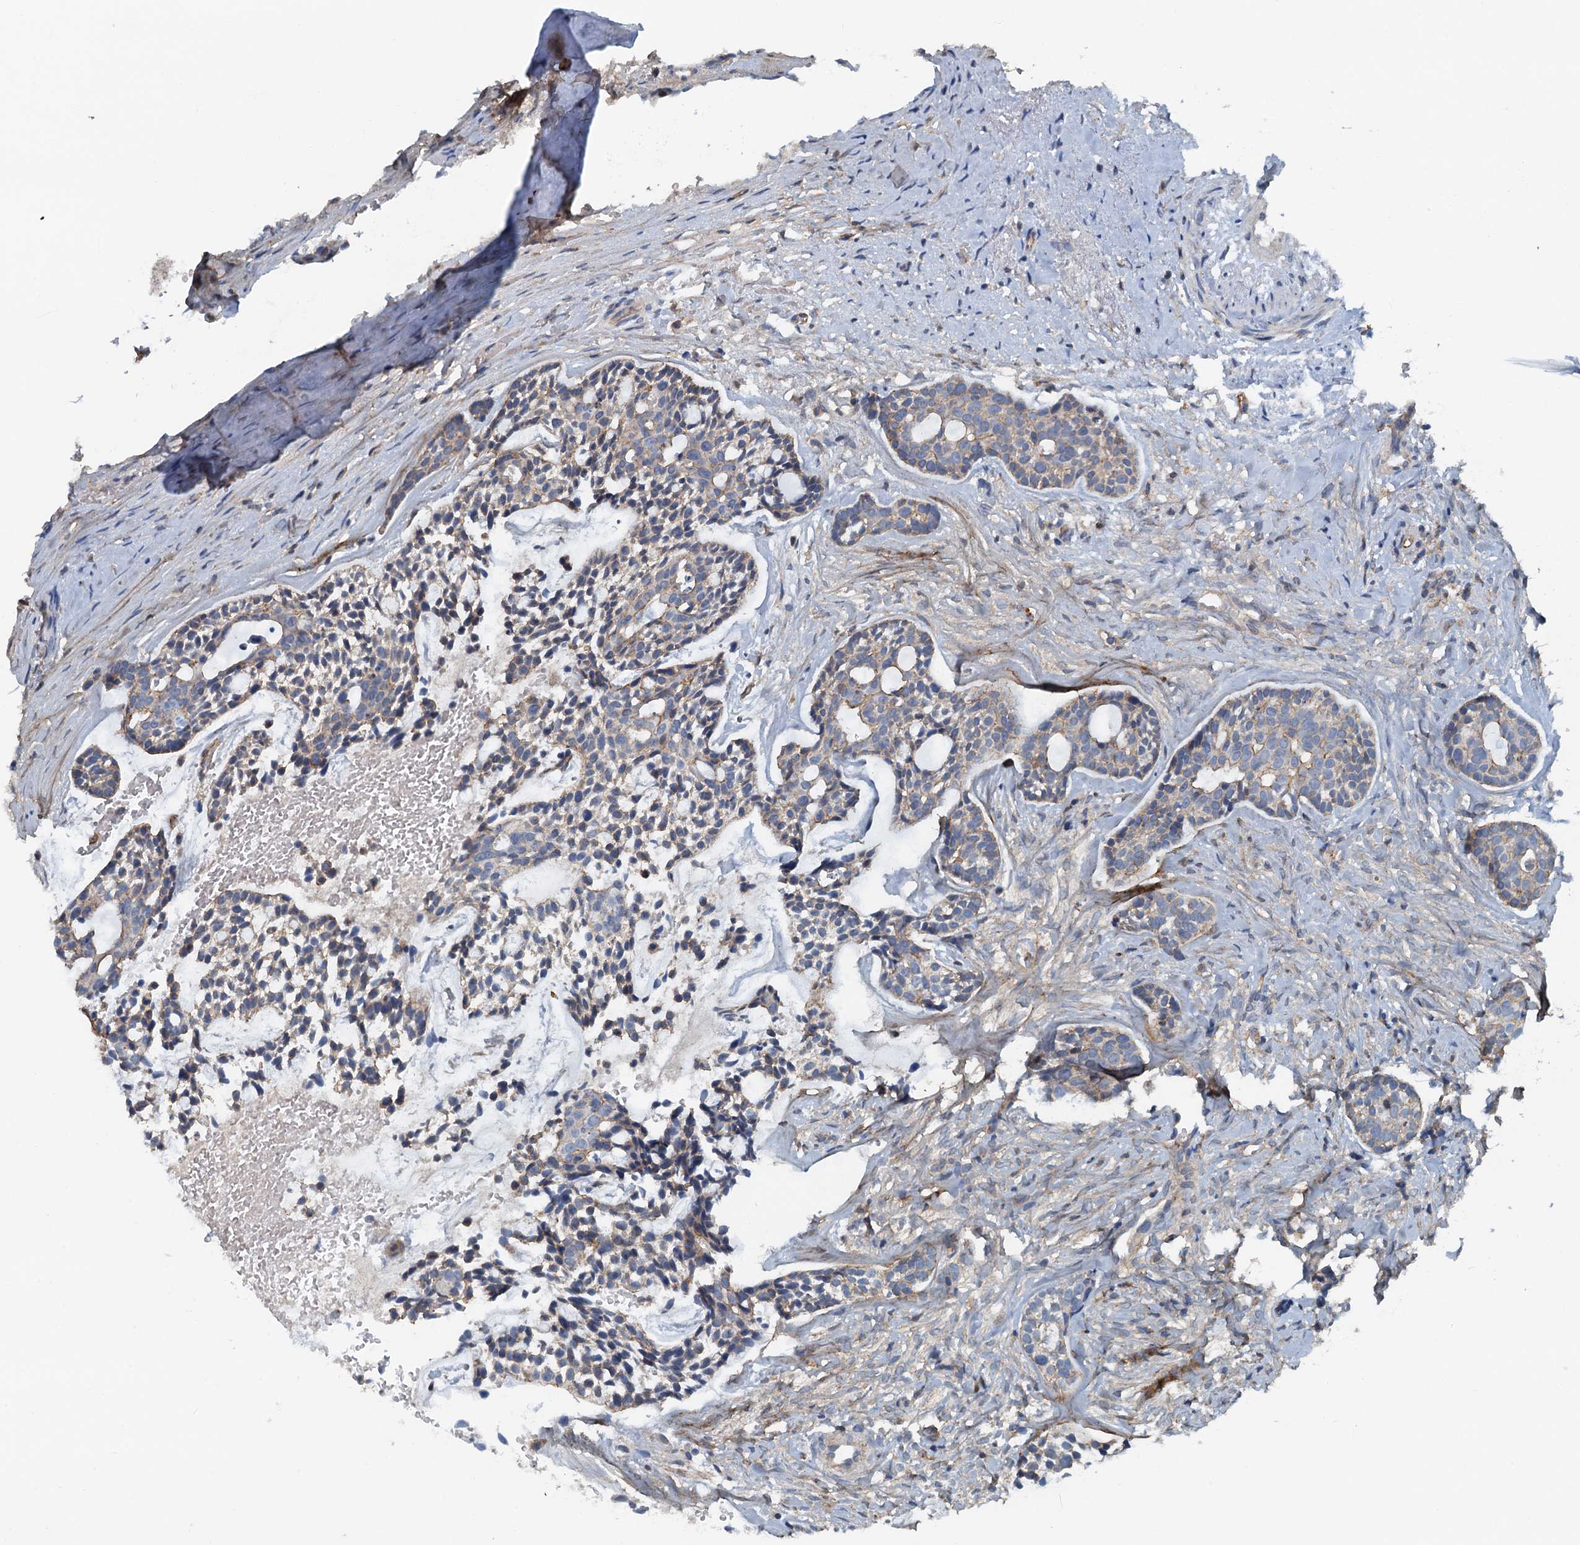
{"staining": {"intensity": "weak", "quantity": "<25%", "location": "cytoplasmic/membranous"}, "tissue": "head and neck cancer", "cell_type": "Tumor cells", "image_type": "cancer", "snomed": [{"axis": "morphology", "description": "Adenocarcinoma, NOS"}, {"axis": "topography", "description": "Subcutis"}, {"axis": "topography", "description": "Head-Neck"}], "caption": "This image is of adenocarcinoma (head and neck) stained with immunohistochemistry (IHC) to label a protein in brown with the nuclei are counter-stained blue. There is no positivity in tumor cells.", "gene": "THAP10", "patient": {"sex": "female", "age": 73}}